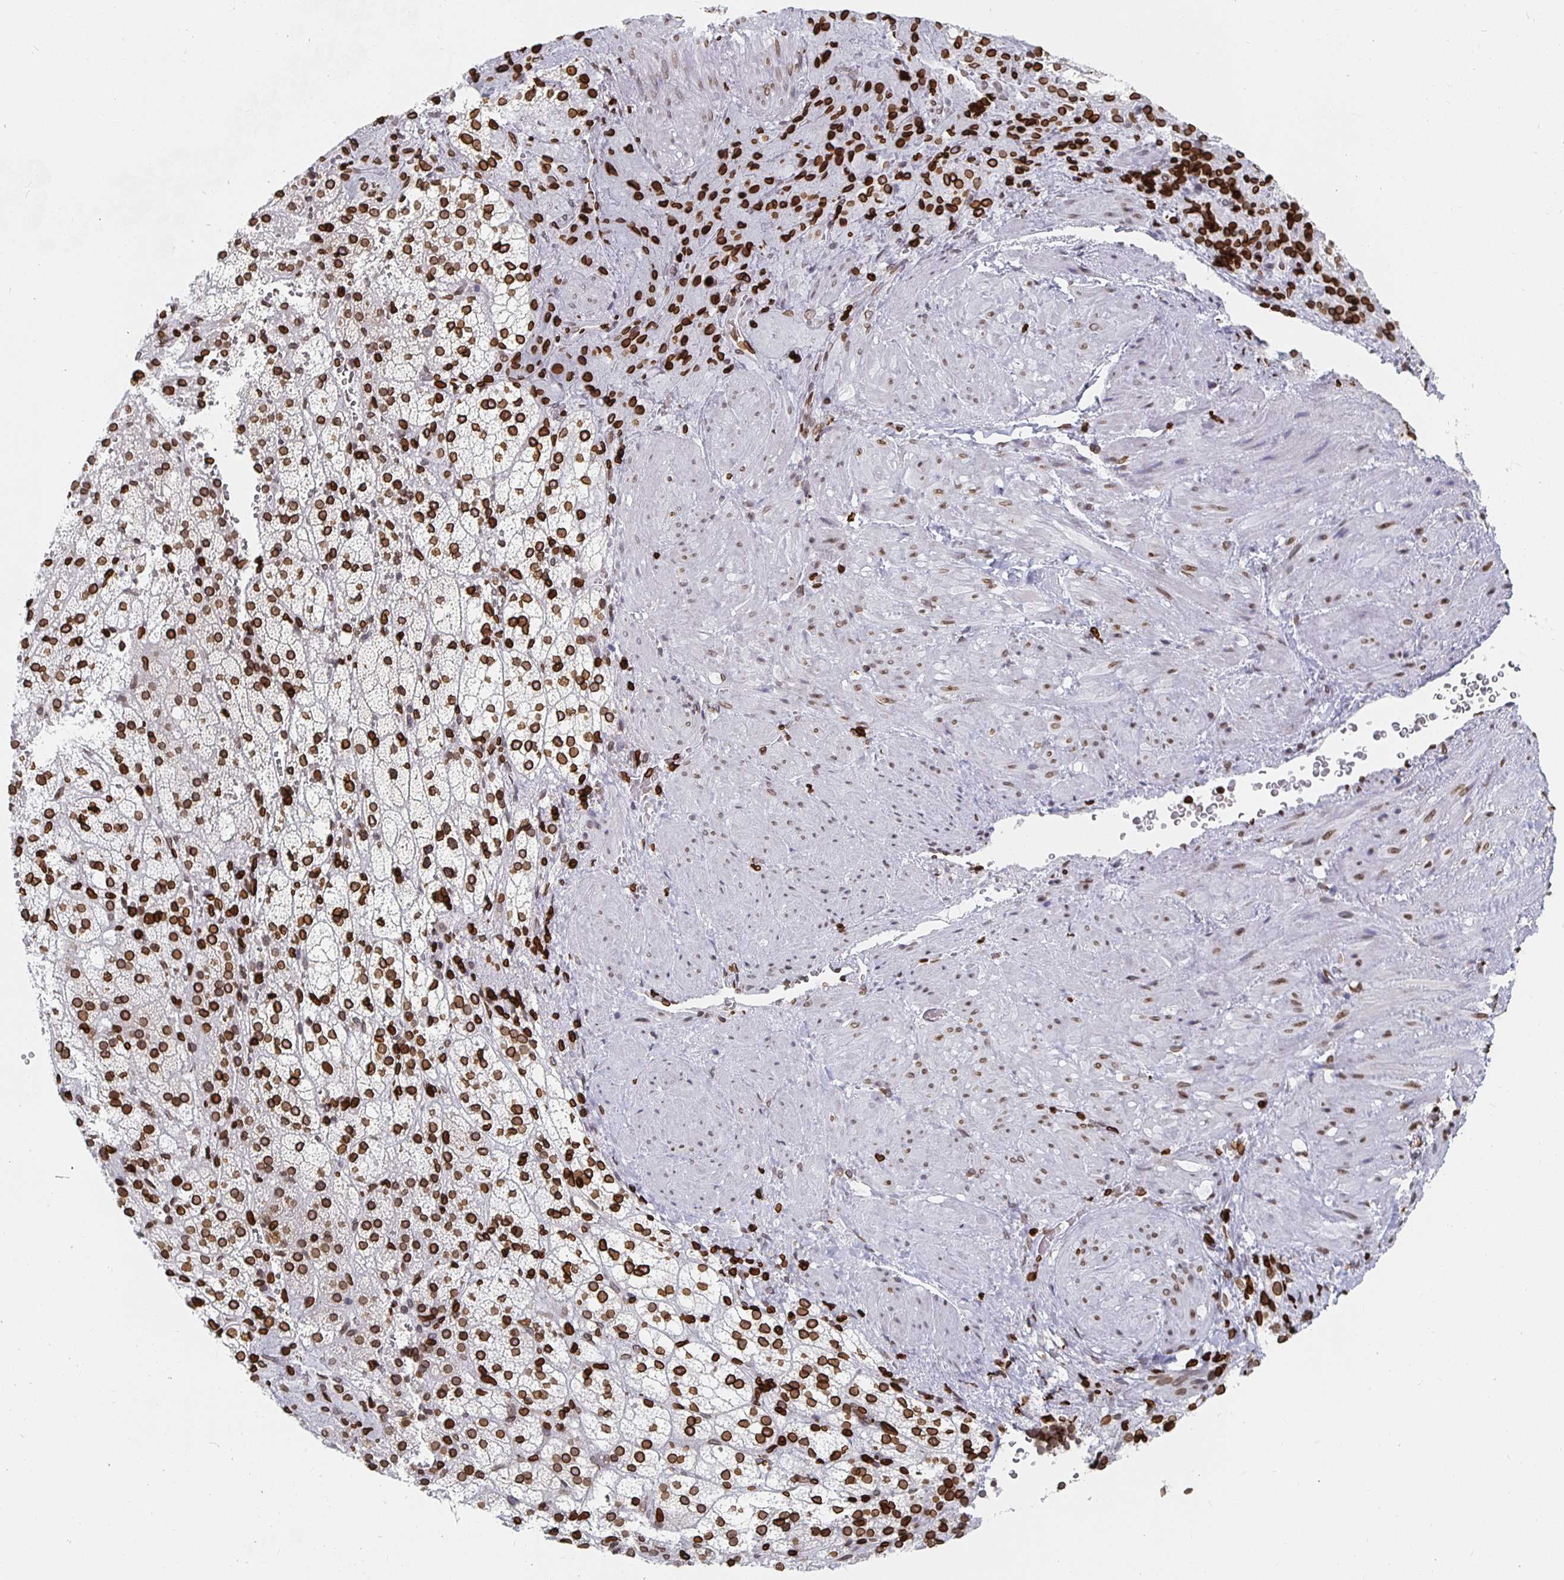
{"staining": {"intensity": "strong", "quantity": ">75%", "location": "cytoplasmic/membranous,nuclear"}, "tissue": "adrenal gland", "cell_type": "Glandular cells", "image_type": "normal", "snomed": [{"axis": "morphology", "description": "Normal tissue, NOS"}, {"axis": "topography", "description": "Adrenal gland"}], "caption": "Protein analysis of unremarkable adrenal gland demonstrates strong cytoplasmic/membranous,nuclear positivity in about >75% of glandular cells.", "gene": "LMNB1", "patient": {"sex": "male", "age": 53}}